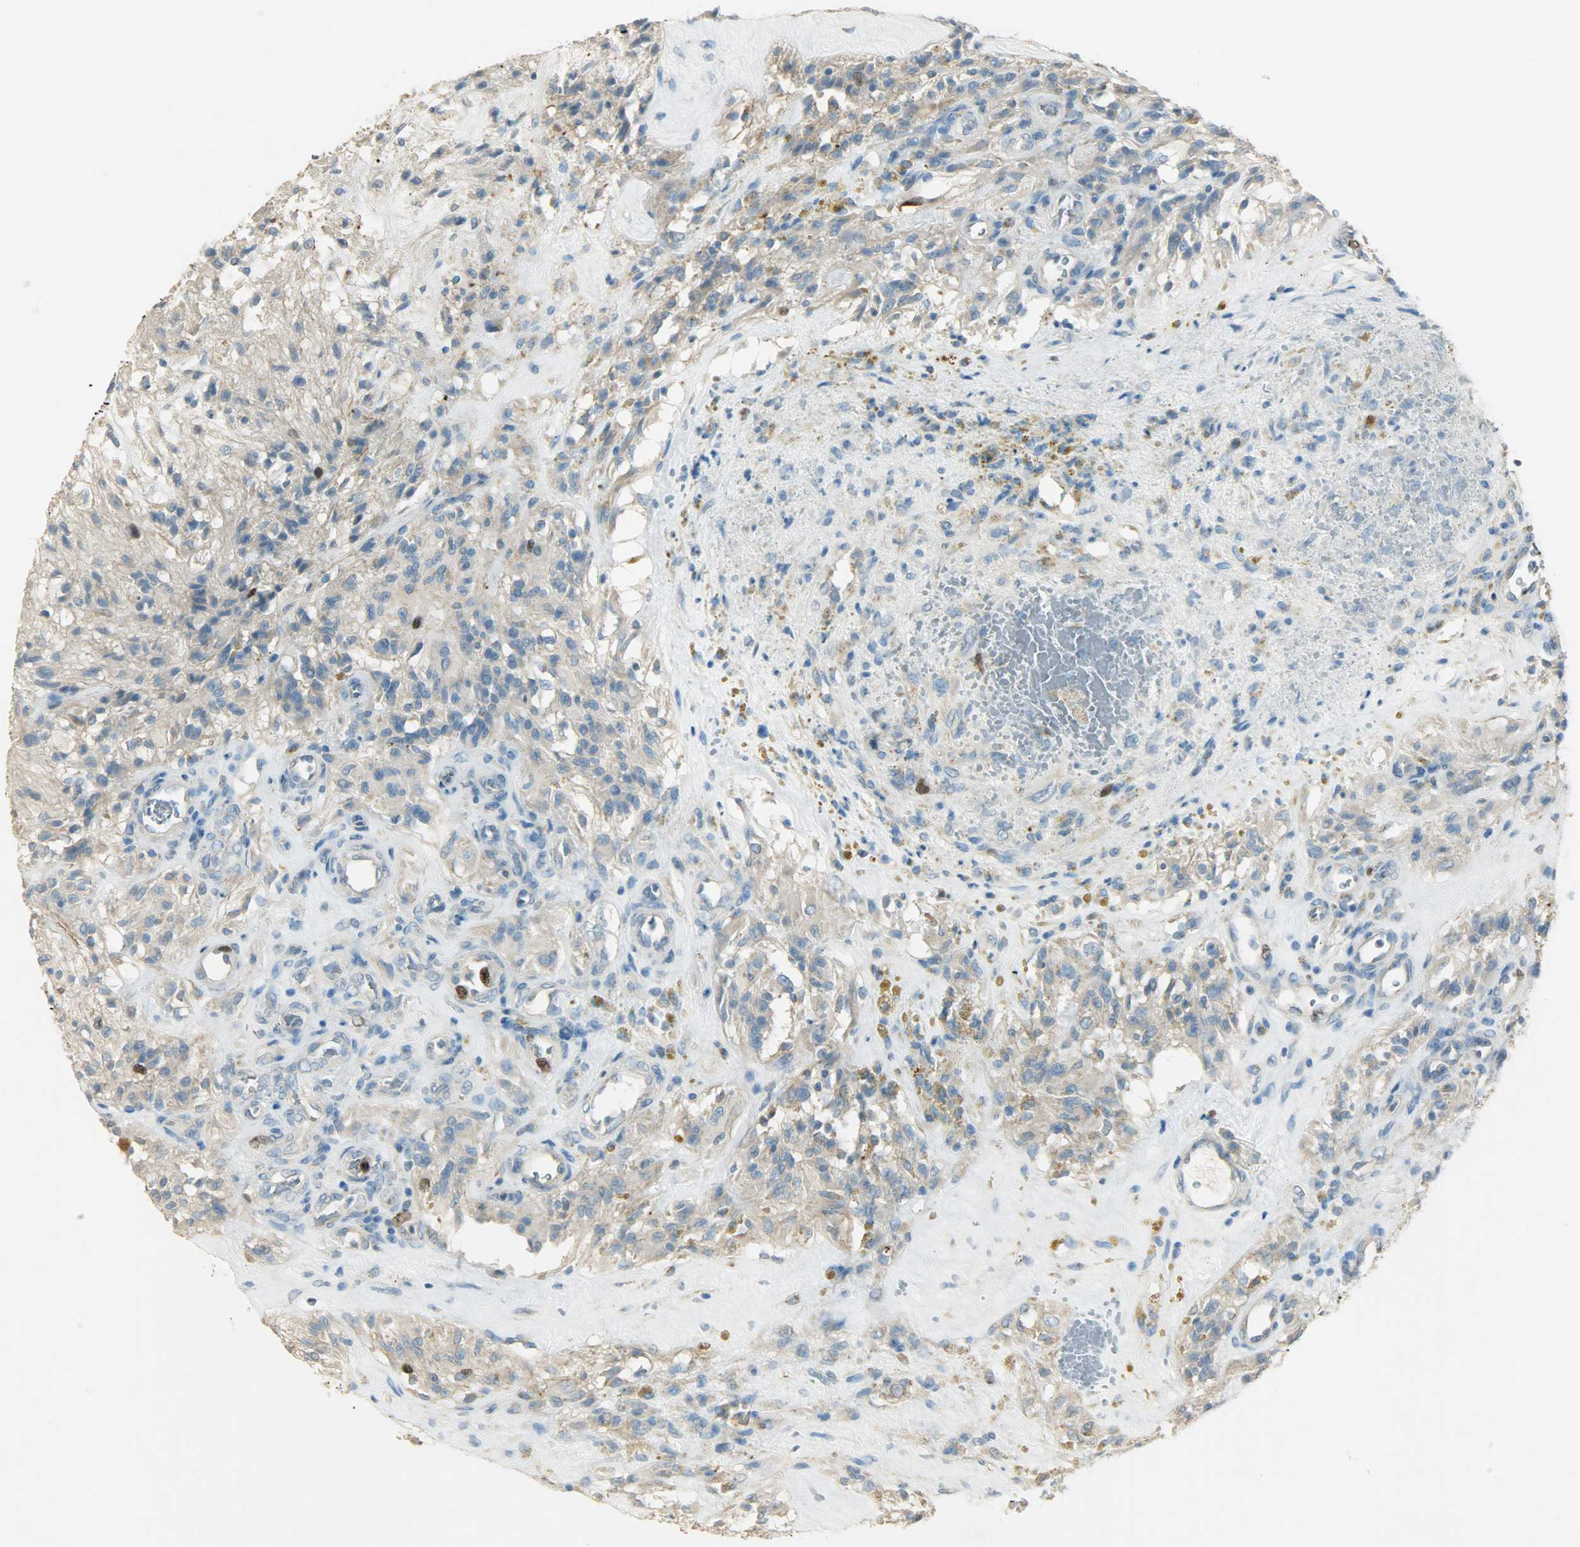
{"staining": {"intensity": "strong", "quantity": "25%-75%", "location": "cytoplasmic/membranous,nuclear"}, "tissue": "glioma", "cell_type": "Tumor cells", "image_type": "cancer", "snomed": [{"axis": "morphology", "description": "Normal tissue, NOS"}, {"axis": "morphology", "description": "Glioma, malignant, High grade"}, {"axis": "topography", "description": "Cerebral cortex"}], "caption": "Immunohistochemical staining of malignant glioma (high-grade) exhibits high levels of strong cytoplasmic/membranous and nuclear positivity in about 25%-75% of tumor cells. (Stains: DAB (3,3'-diaminobenzidine) in brown, nuclei in blue, Microscopy: brightfield microscopy at high magnification).", "gene": "TPX2", "patient": {"sex": "male", "age": 56}}